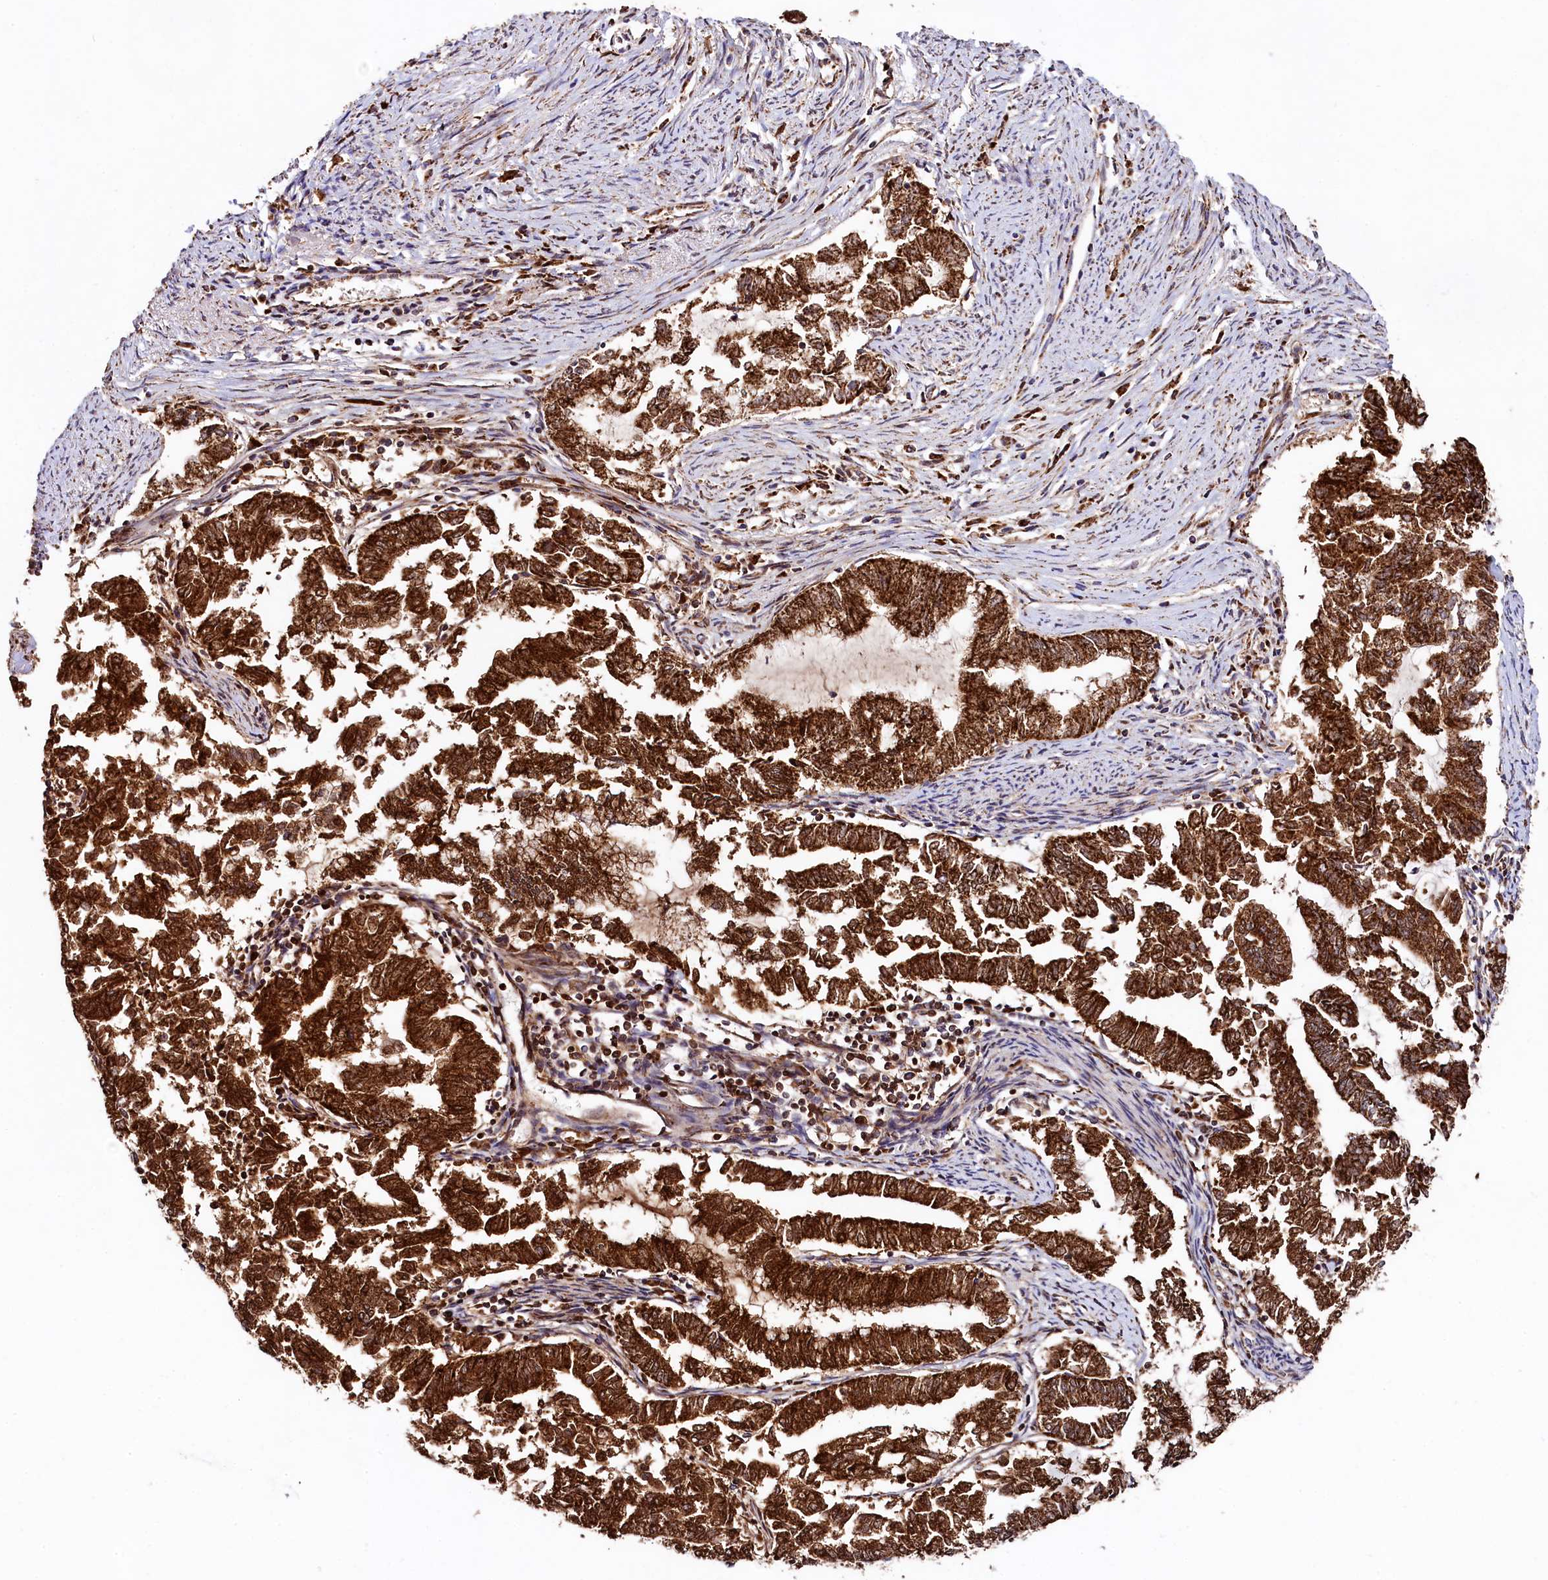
{"staining": {"intensity": "strong", "quantity": ">75%", "location": "cytoplasmic/membranous"}, "tissue": "endometrial cancer", "cell_type": "Tumor cells", "image_type": "cancer", "snomed": [{"axis": "morphology", "description": "Adenocarcinoma, NOS"}, {"axis": "topography", "description": "Endometrium"}], "caption": "A micrograph of human adenocarcinoma (endometrial) stained for a protein demonstrates strong cytoplasmic/membranous brown staining in tumor cells.", "gene": "CLYBL", "patient": {"sex": "female", "age": 79}}